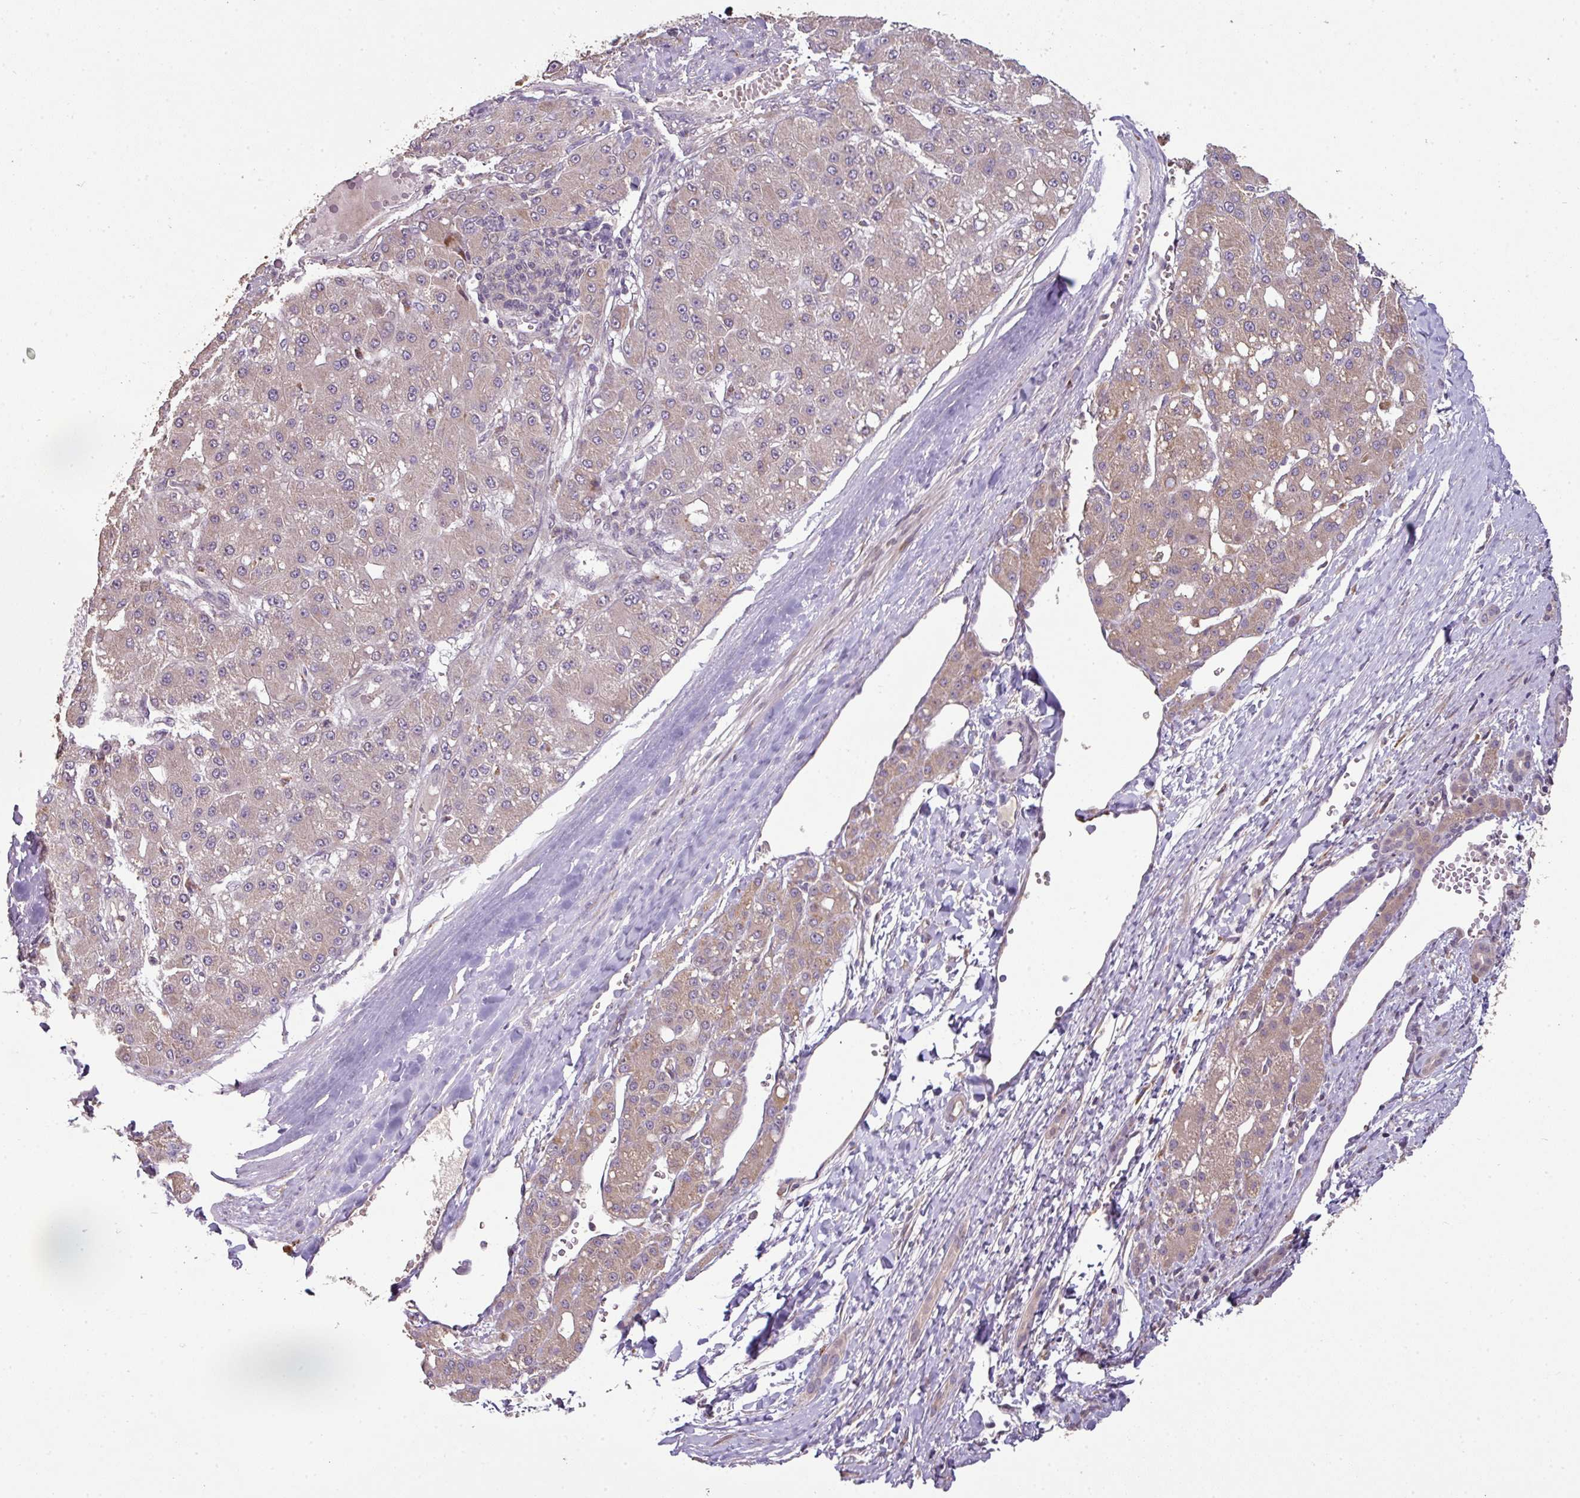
{"staining": {"intensity": "weak", "quantity": "25%-75%", "location": "cytoplasmic/membranous"}, "tissue": "liver cancer", "cell_type": "Tumor cells", "image_type": "cancer", "snomed": [{"axis": "morphology", "description": "Carcinoma, Hepatocellular, NOS"}, {"axis": "topography", "description": "Liver"}], "caption": "Human liver cancer stained with a brown dye demonstrates weak cytoplasmic/membranous positive expression in about 25%-75% of tumor cells.", "gene": "SPCS3", "patient": {"sex": "male", "age": 67}}